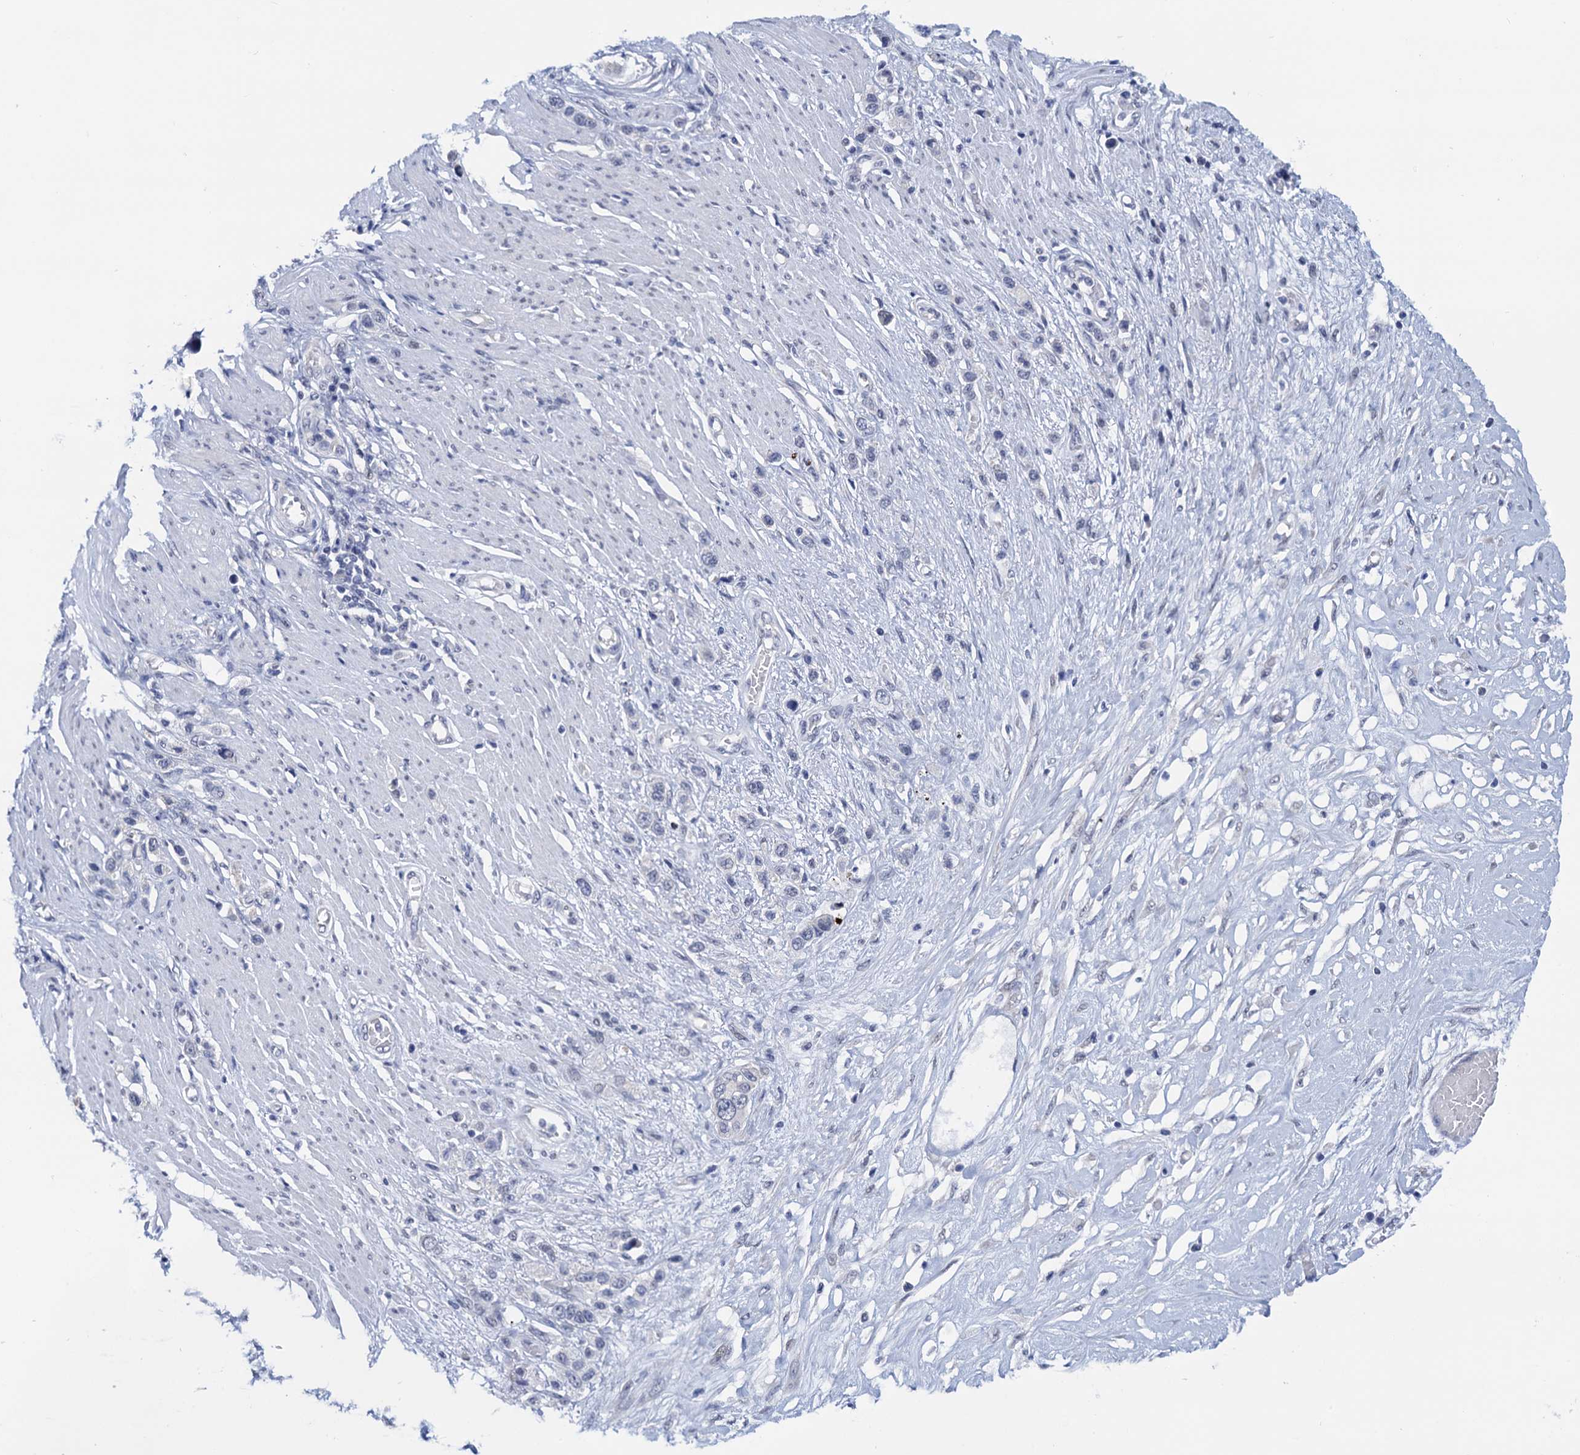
{"staining": {"intensity": "negative", "quantity": "none", "location": "none"}, "tissue": "stomach cancer", "cell_type": "Tumor cells", "image_type": "cancer", "snomed": [{"axis": "morphology", "description": "Adenocarcinoma, NOS"}, {"axis": "morphology", "description": "Adenocarcinoma, High grade"}, {"axis": "topography", "description": "Stomach, upper"}, {"axis": "topography", "description": "Stomach, lower"}], "caption": "Immunohistochemistry of human high-grade adenocarcinoma (stomach) displays no positivity in tumor cells. The staining is performed using DAB brown chromogen with nuclei counter-stained in using hematoxylin.", "gene": "C16orf87", "patient": {"sex": "female", "age": 65}}